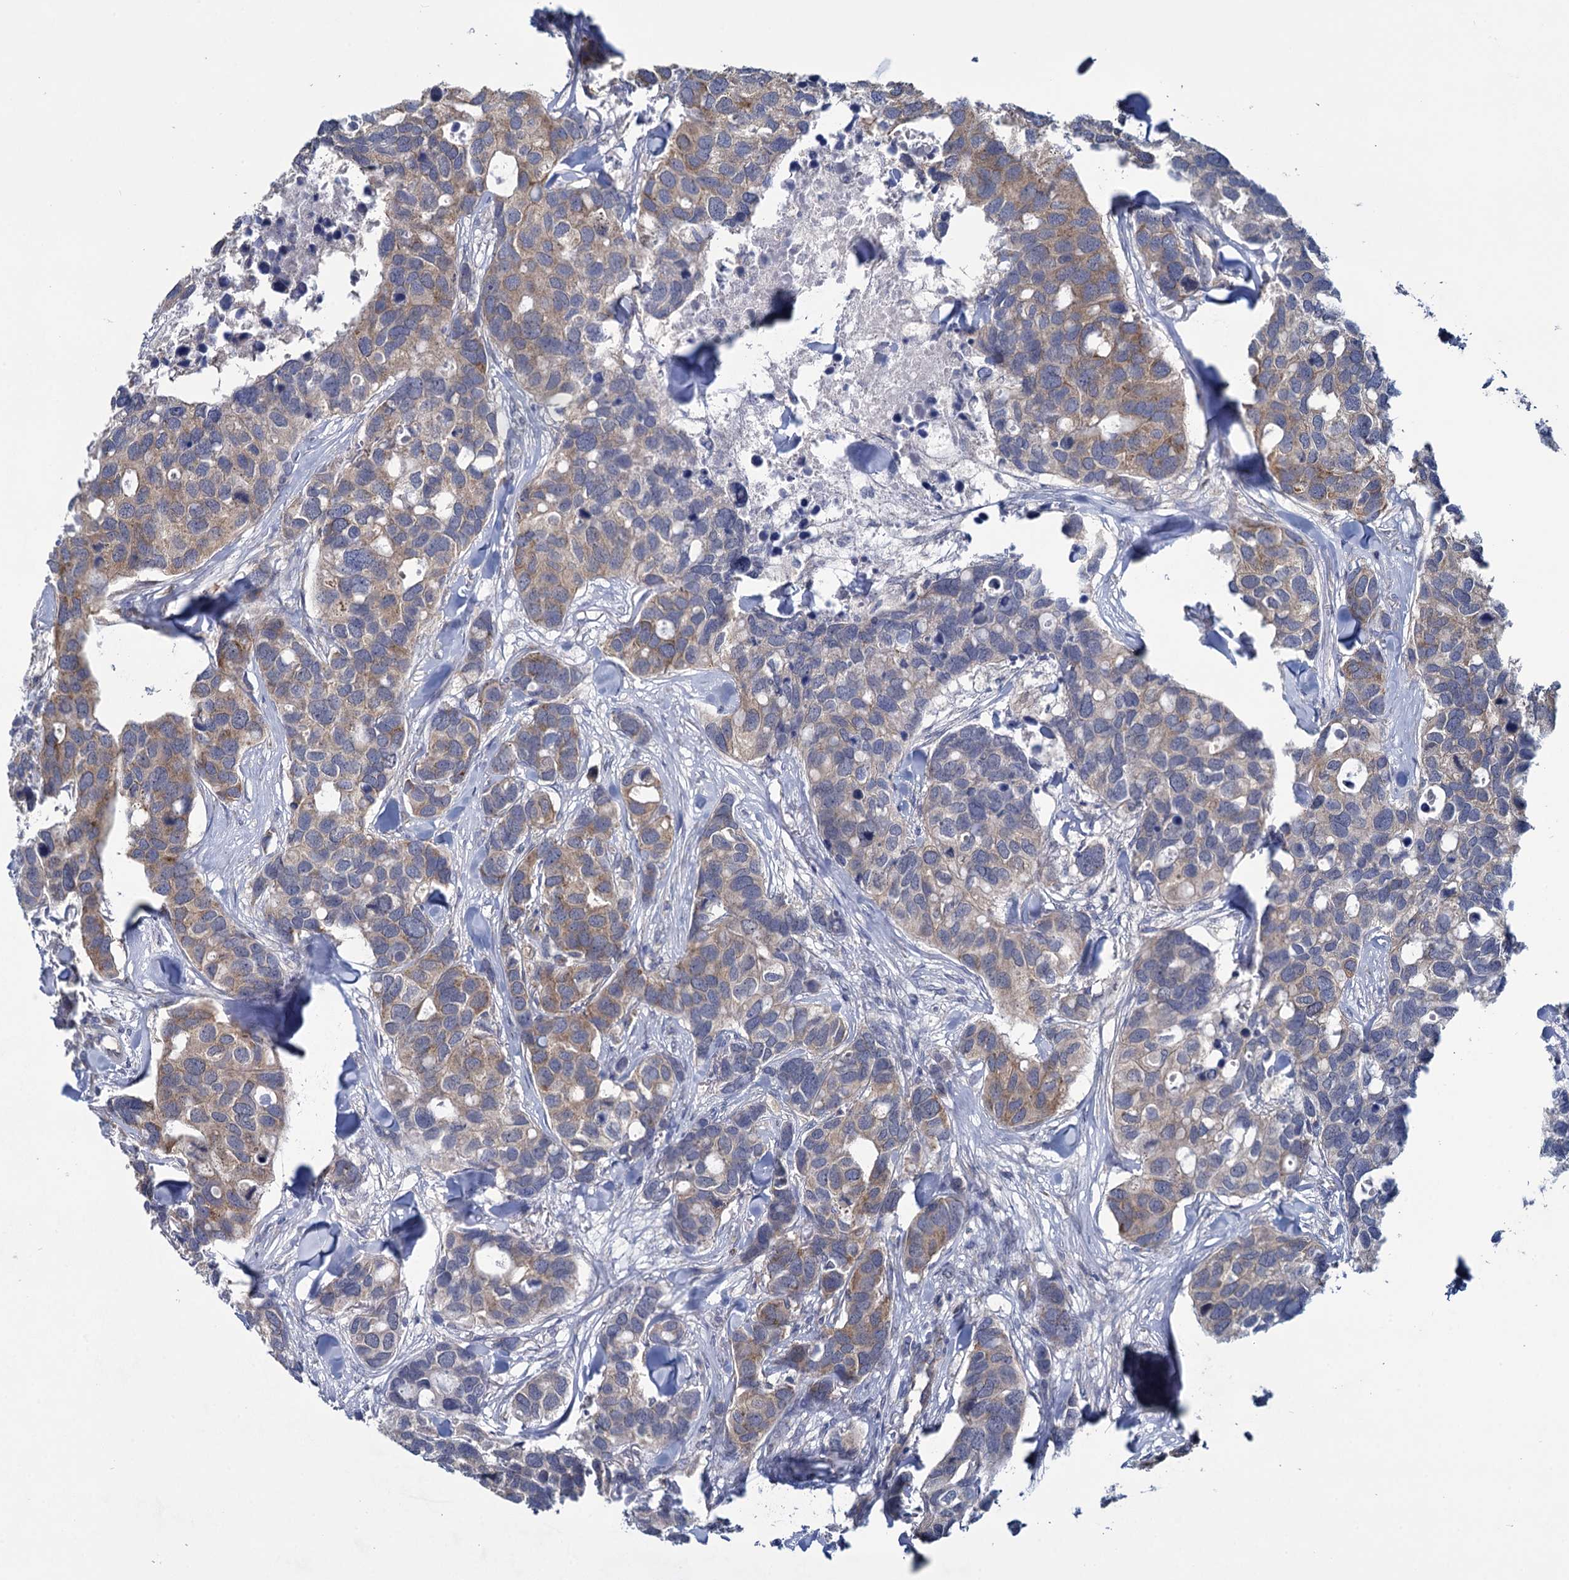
{"staining": {"intensity": "moderate", "quantity": "25%-75%", "location": "cytoplasmic/membranous"}, "tissue": "breast cancer", "cell_type": "Tumor cells", "image_type": "cancer", "snomed": [{"axis": "morphology", "description": "Duct carcinoma"}, {"axis": "topography", "description": "Breast"}], "caption": "High-magnification brightfield microscopy of infiltrating ductal carcinoma (breast) stained with DAB (3,3'-diaminobenzidine) (brown) and counterstained with hematoxylin (blue). tumor cells exhibit moderate cytoplasmic/membranous staining is seen in approximately25%-75% of cells. (Brightfield microscopy of DAB IHC at high magnification).", "gene": "GSTM2", "patient": {"sex": "female", "age": 83}}